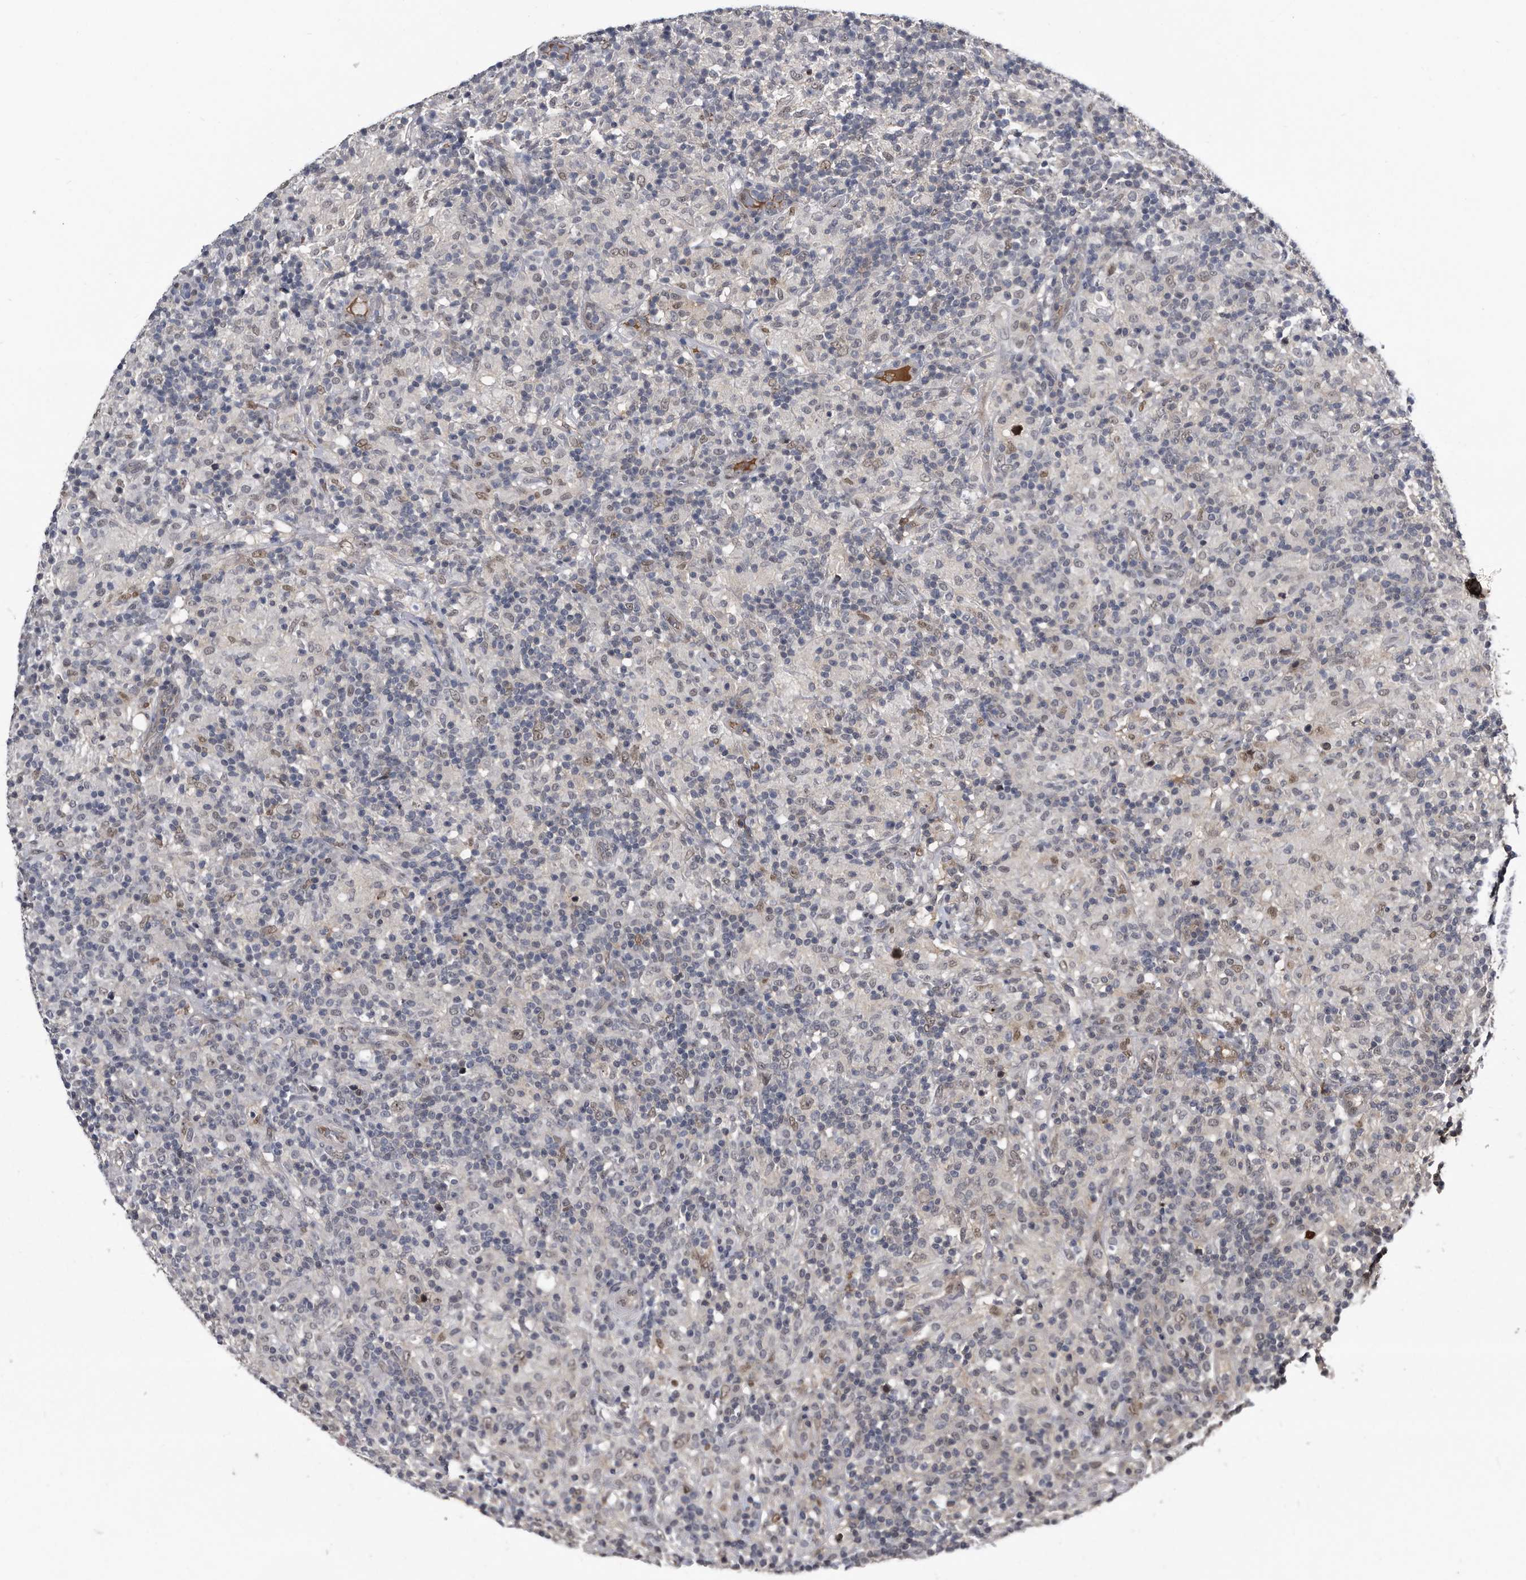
{"staining": {"intensity": "weak", "quantity": "<25%", "location": "nuclear"}, "tissue": "lymphoma", "cell_type": "Tumor cells", "image_type": "cancer", "snomed": [{"axis": "morphology", "description": "Hodgkin's disease, NOS"}, {"axis": "topography", "description": "Lymph node"}], "caption": "The immunohistochemistry micrograph has no significant positivity in tumor cells of Hodgkin's disease tissue.", "gene": "RAD23B", "patient": {"sex": "male", "age": 70}}